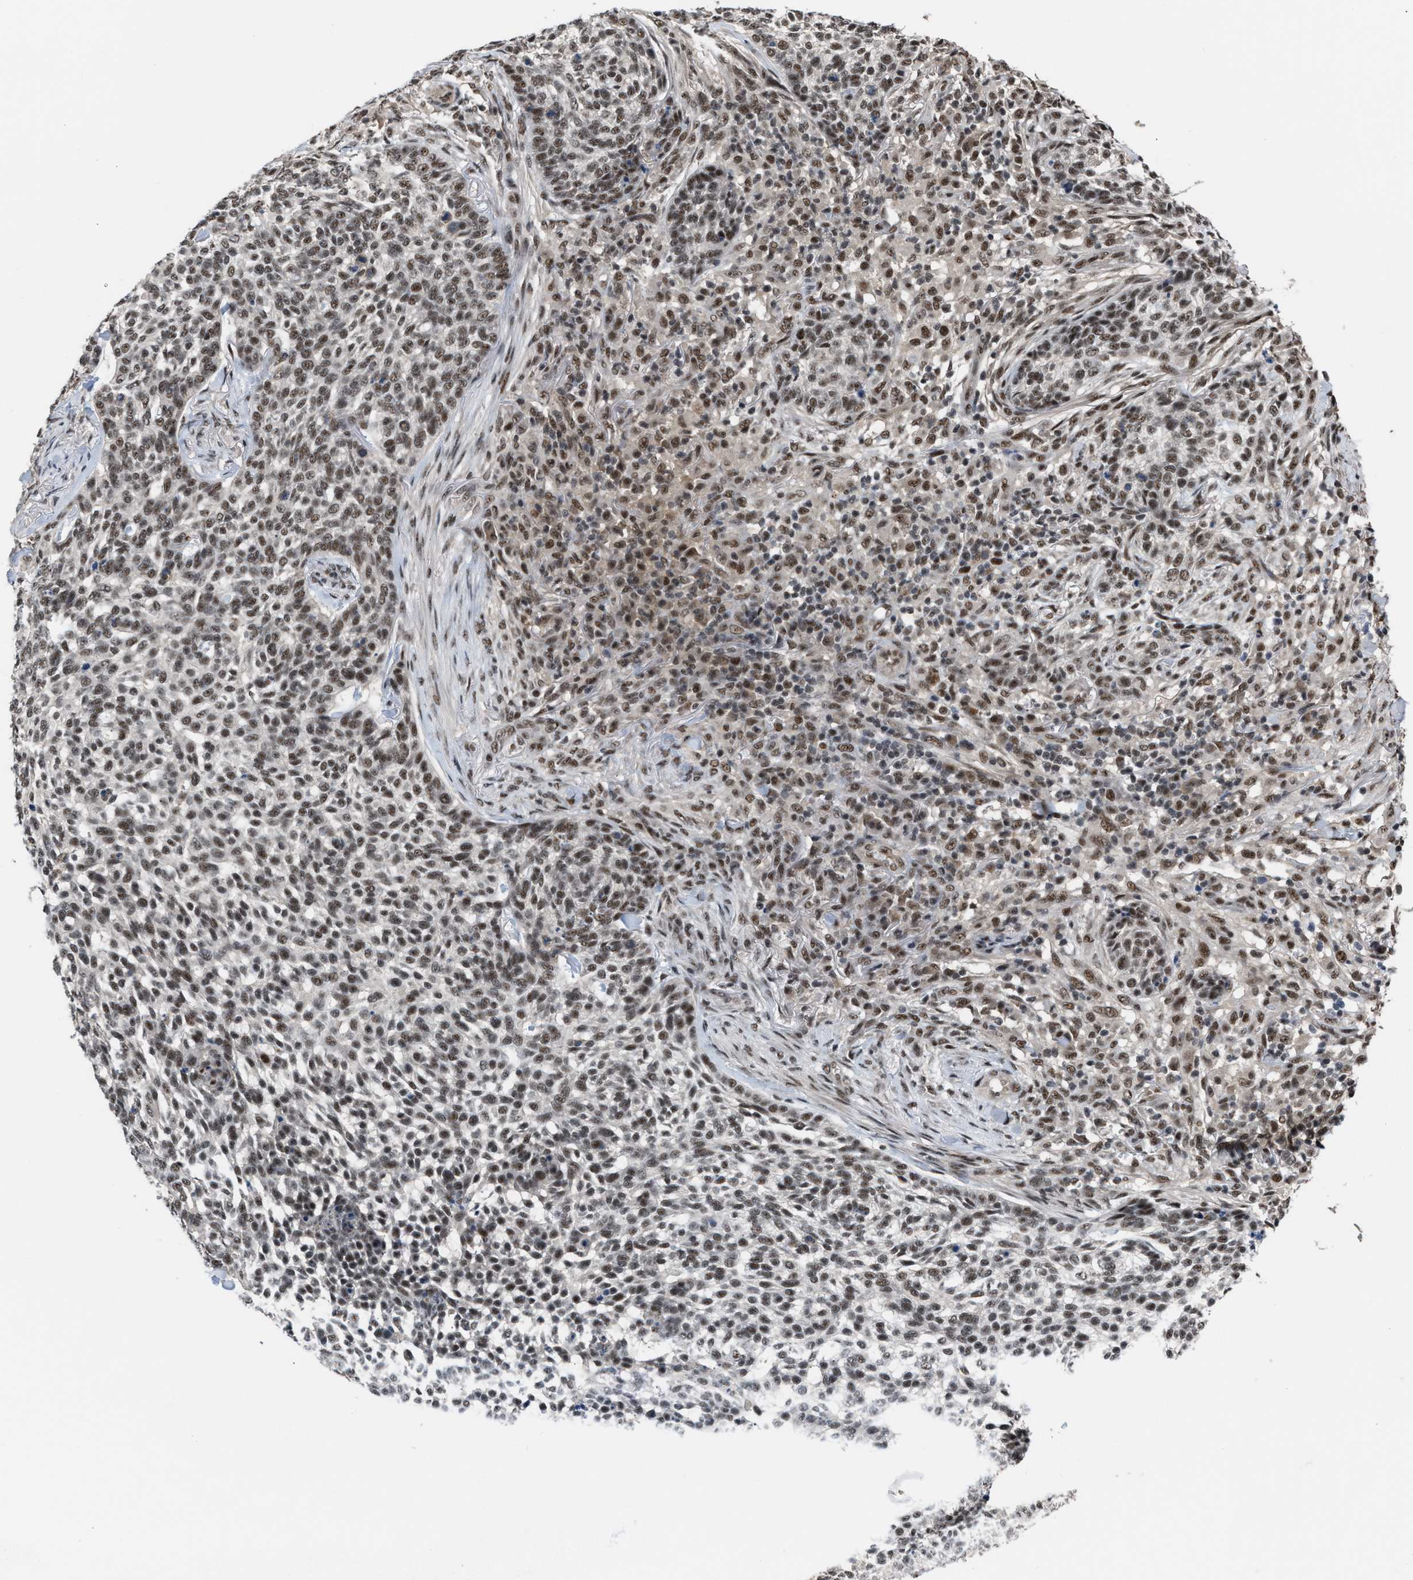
{"staining": {"intensity": "moderate", "quantity": ">75%", "location": "nuclear"}, "tissue": "skin cancer", "cell_type": "Tumor cells", "image_type": "cancer", "snomed": [{"axis": "morphology", "description": "Basal cell carcinoma"}, {"axis": "topography", "description": "Skin"}], "caption": "Immunohistochemical staining of human skin cancer (basal cell carcinoma) displays moderate nuclear protein staining in approximately >75% of tumor cells.", "gene": "PRPF4", "patient": {"sex": "female", "age": 64}}